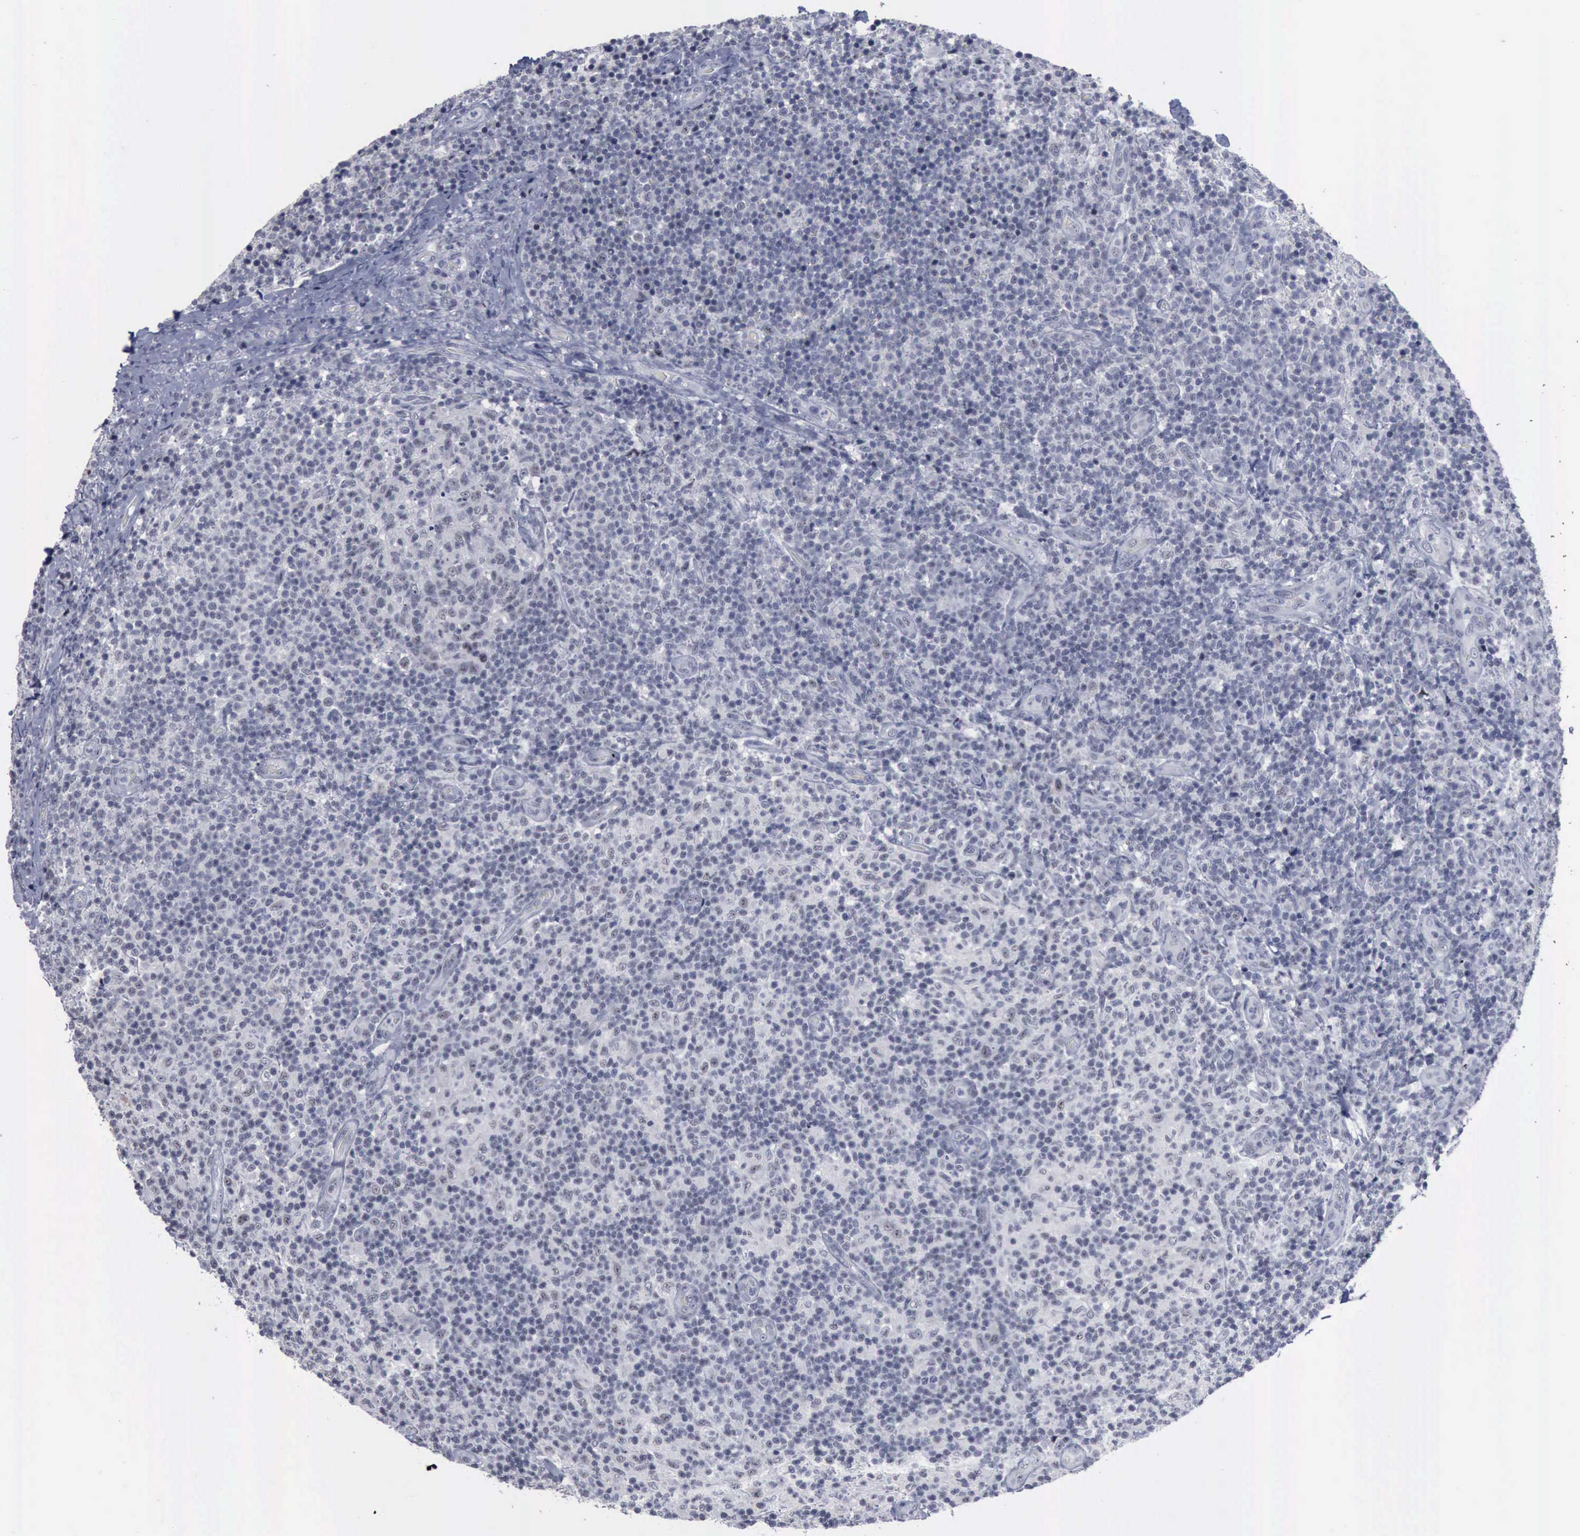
{"staining": {"intensity": "negative", "quantity": "none", "location": "none"}, "tissue": "lymph node", "cell_type": "Germinal center cells", "image_type": "normal", "snomed": [{"axis": "morphology", "description": "Normal tissue, NOS"}, {"axis": "morphology", "description": "Inflammation, NOS"}, {"axis": "topography", "description": "Lymph node"}], "caption": "The histopathology image exhibits no significant positivity in germinal center cells of lymph node. Brightfield microscopy of immunohistochemistry (IHC) stained with DAB (brown) and hematoxylin (blue), captured at high magnification.", "gene": "BRD1", "patient": {"sex": "male", "age": 46}}